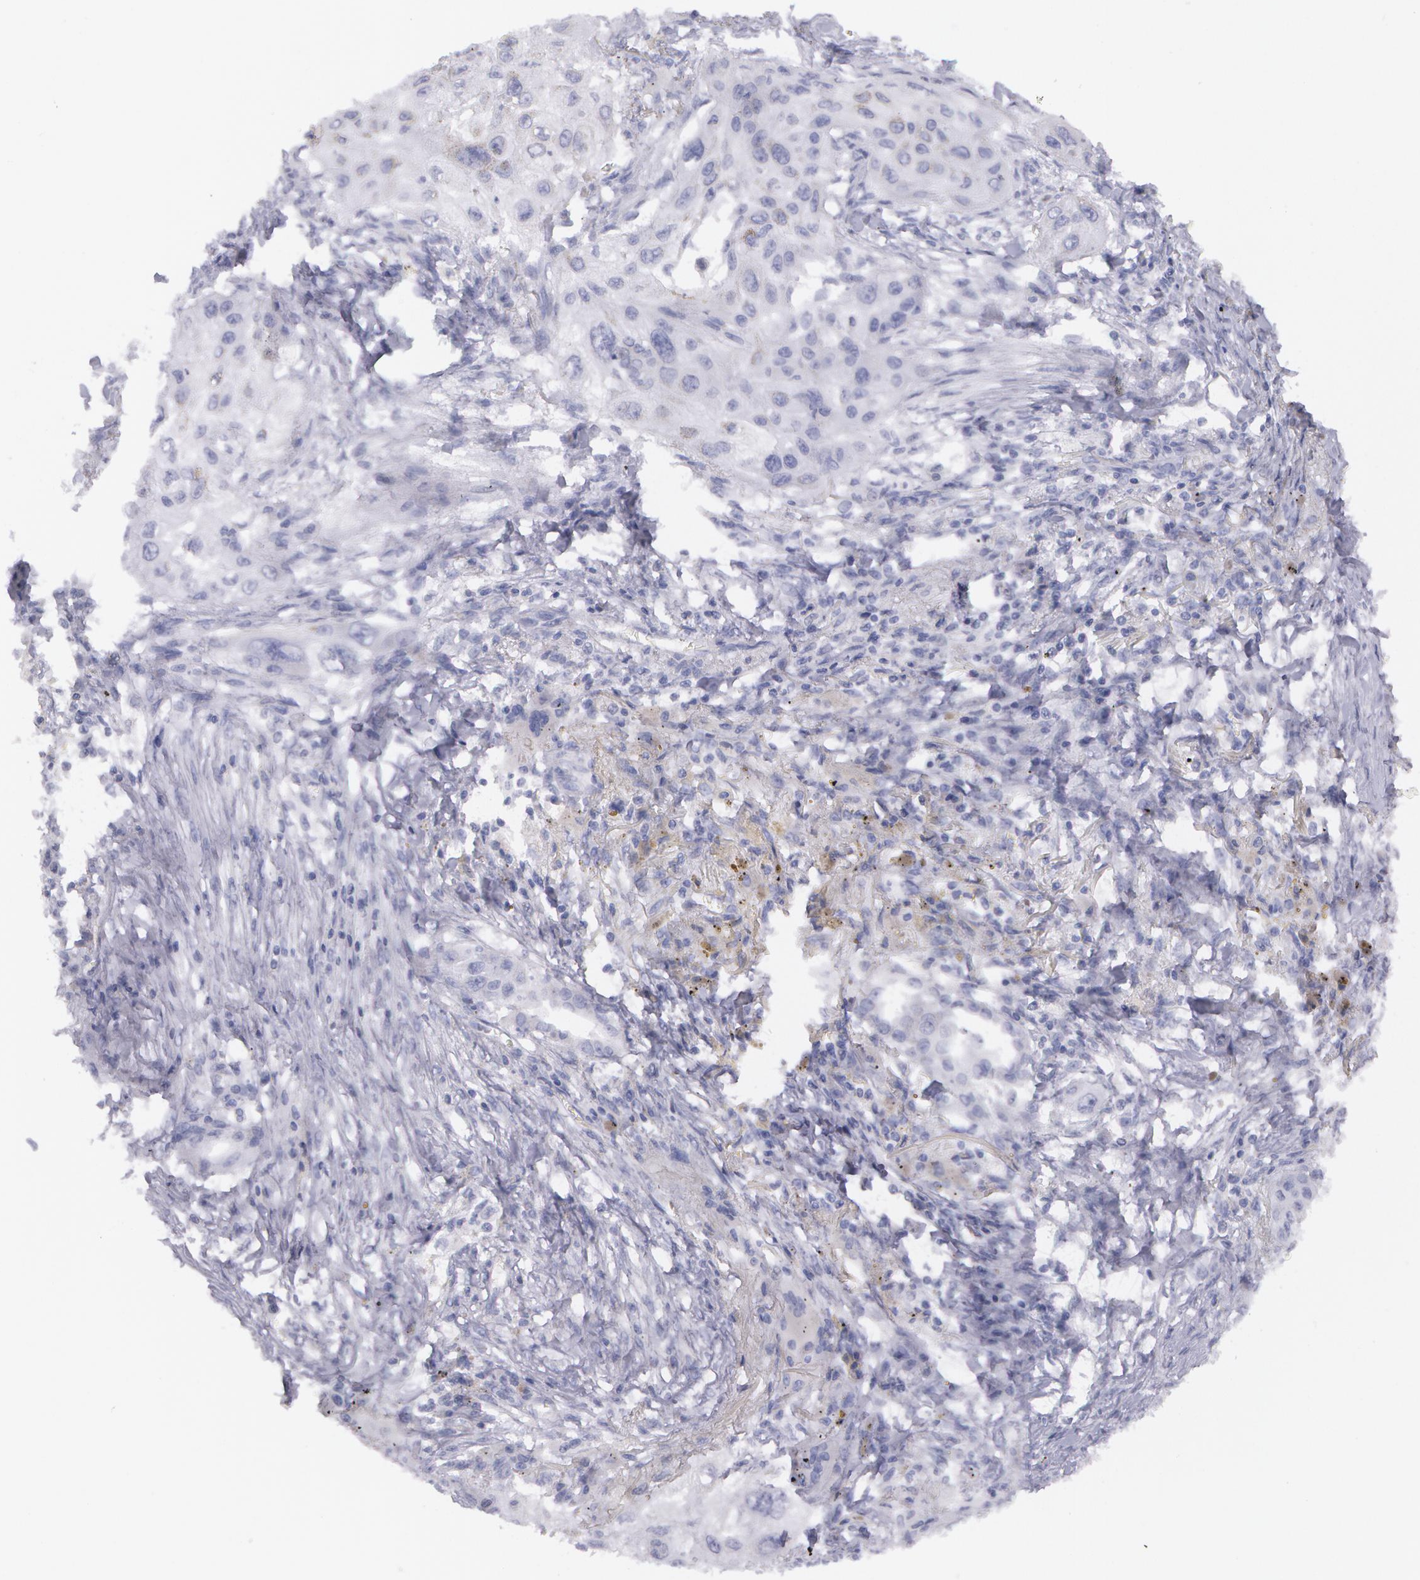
{"staining": {"intensity": "negative", "quantity": "none", "location": "none"}, "tissue": "lung cancer", "cell_type": "Tumor cells", "image_type": "cancer", "snomed": [{"axis": "morphology", "description": "Squamous cell carcinoma, NOS"}, {"axis": "topography", "description": "Lung"}], "caption": "Tumor cells are negative for brown protein staining in lung cancer. (DAB IHC with hematoxylin counter stain).", "gene": "AMACR", "patient": {"sex": "male", "age": 71}}